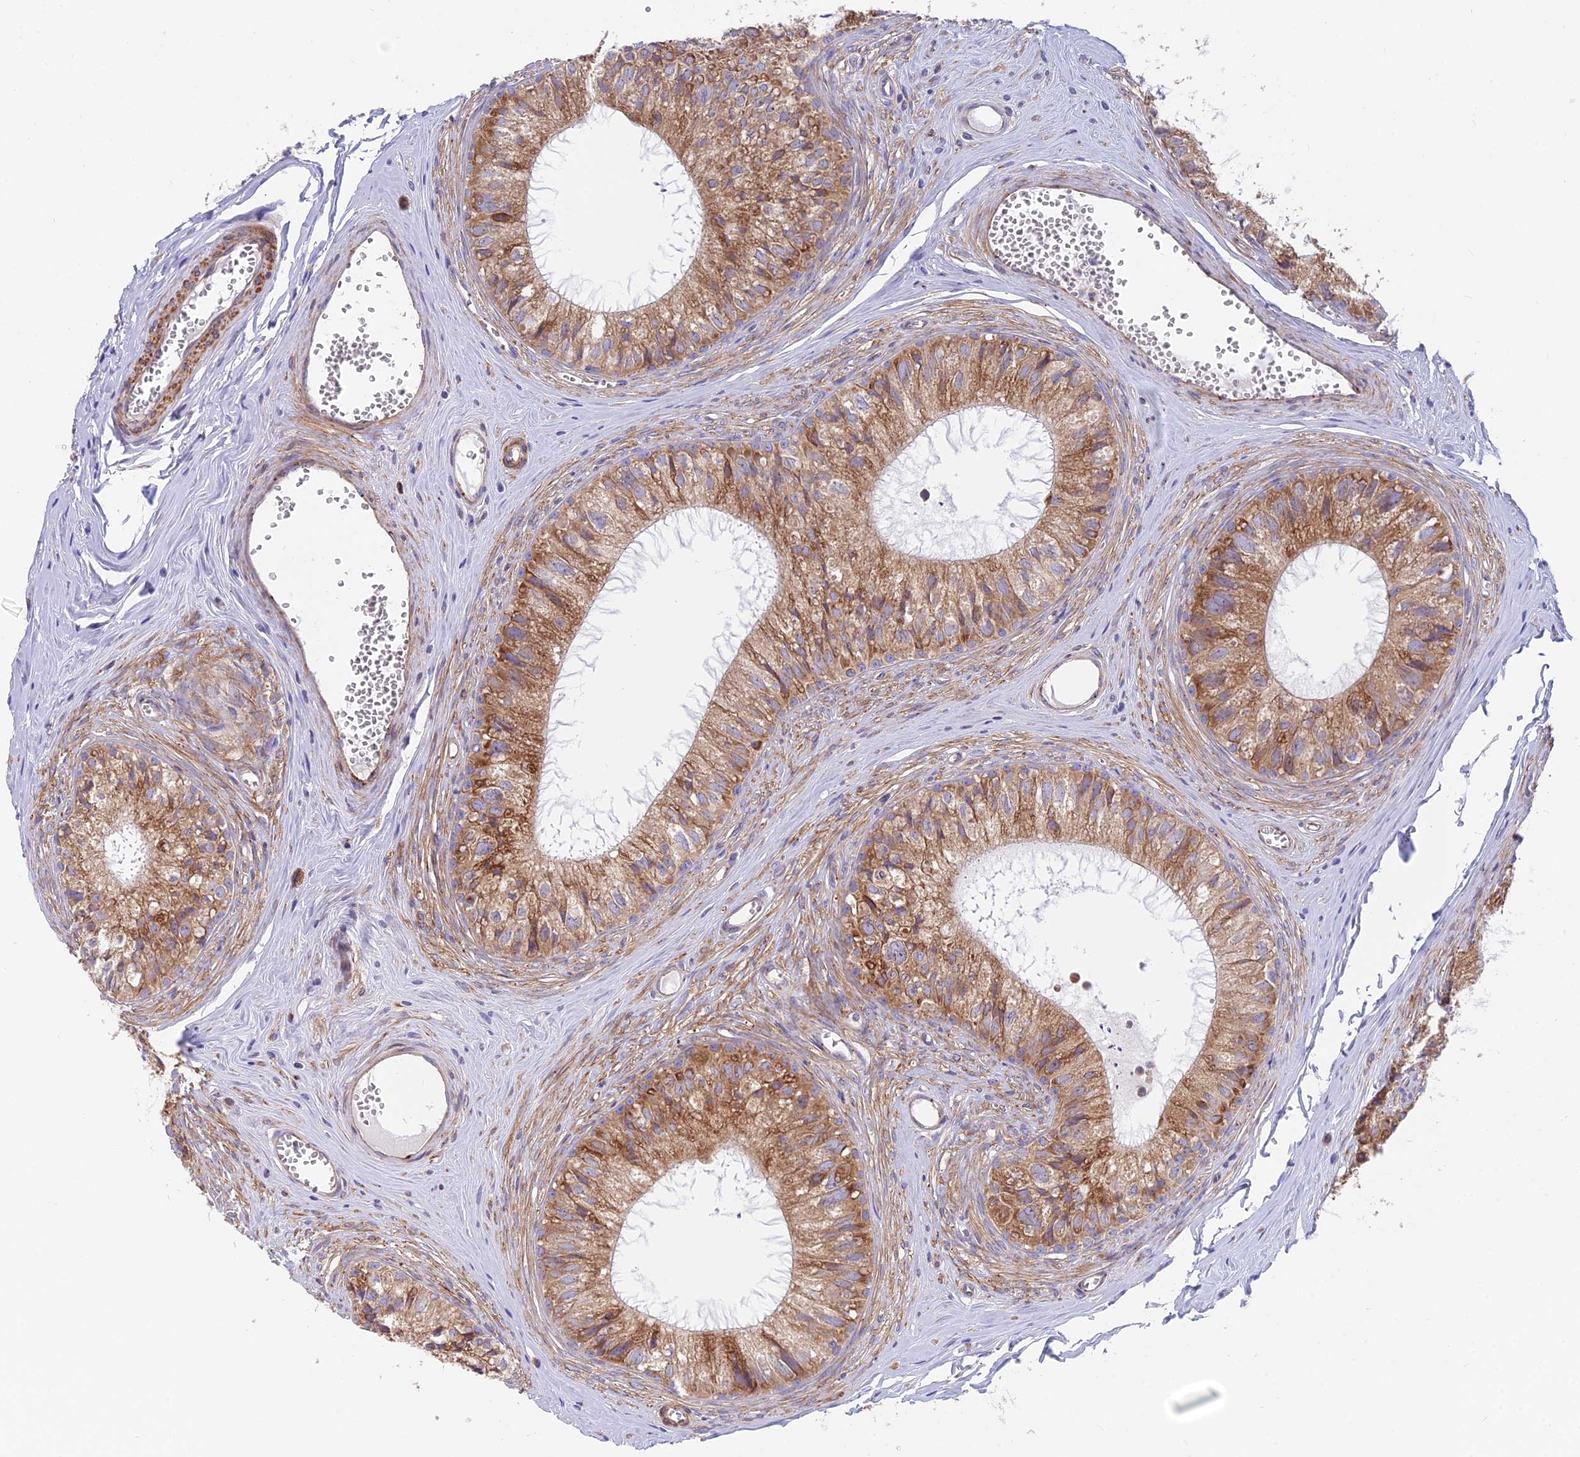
{"staining": {"intensity": "strong", "quantity": ">75%", "location": "cytoplasmic/membranous"}, "tissue": "epididymis", "cell_type": "Glandular cells", "image_type": "normal", "snomed": [{"axis": "morphology", "description": "Normal tissue, NOS"}, {"axis": "topography", "description": "Epididymis"}], "caption": "Glandular cells reveal high levels of strong cytoplasmic/membranous positivity in approximately >75% of cells in unremarkable epididymis.", "gene": "TBC1D20", "patient": {"sex": "male", "age": 36}}